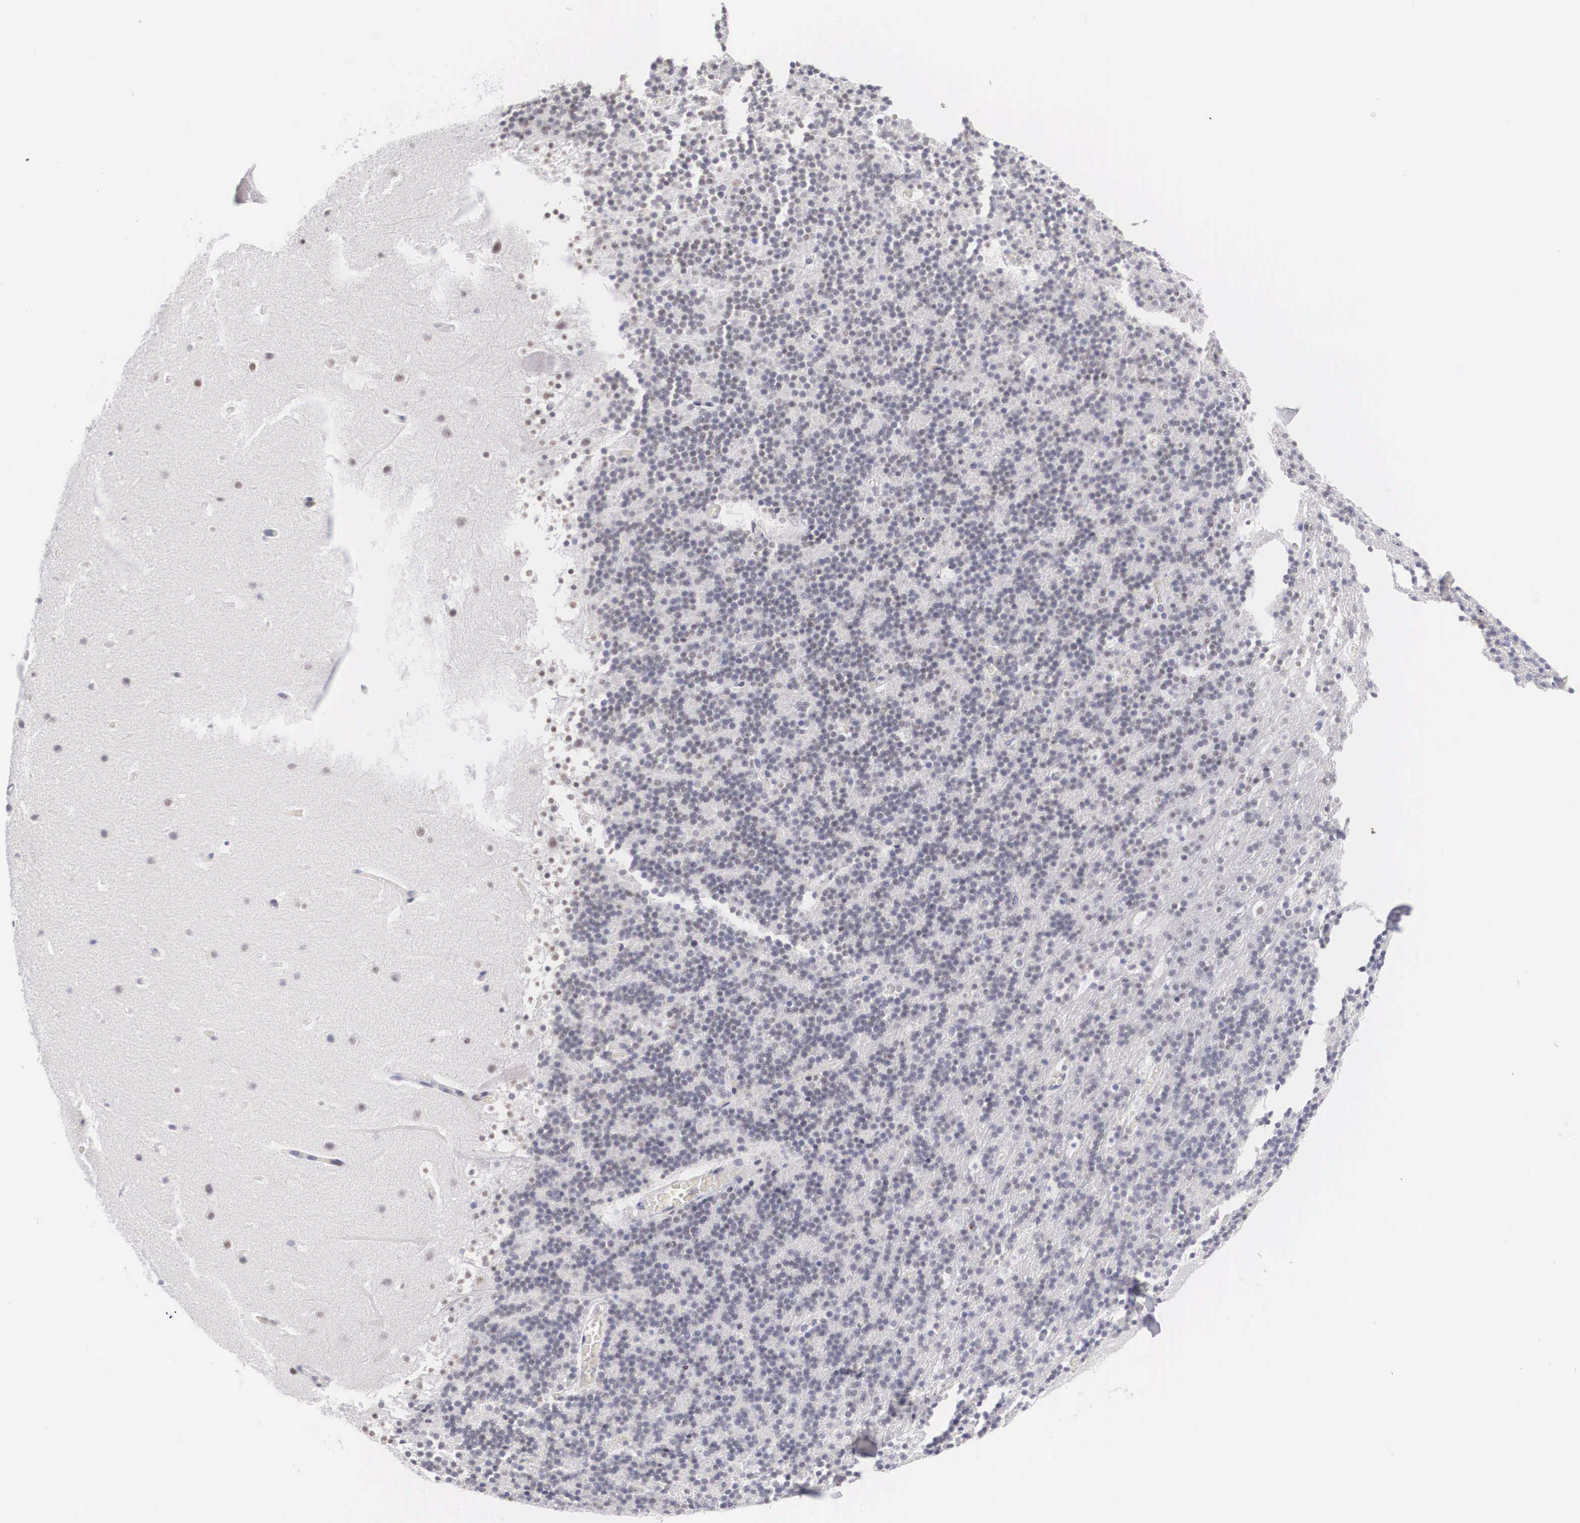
{"staining": {"intensity": "negative", "quantity": "none", "location": "none"}, "tissue": "cerebellum", "cell_type": "Cells in granular layer", "image_type": "normal", "snomed": [{"axis": "morphology", "description": "Normal tissue, NOS"}, {"axis": "topography", "description": "Cerebellum"}], "caption": "Cells in granular layer show no significant staining in unremarkable cerebellum. The staining is performed using DAB brown chromogen with nuclei counter-stained in using hematoxylin.", "gene": "FAM47A", "patient": {"sex": "male", "age": 45}}